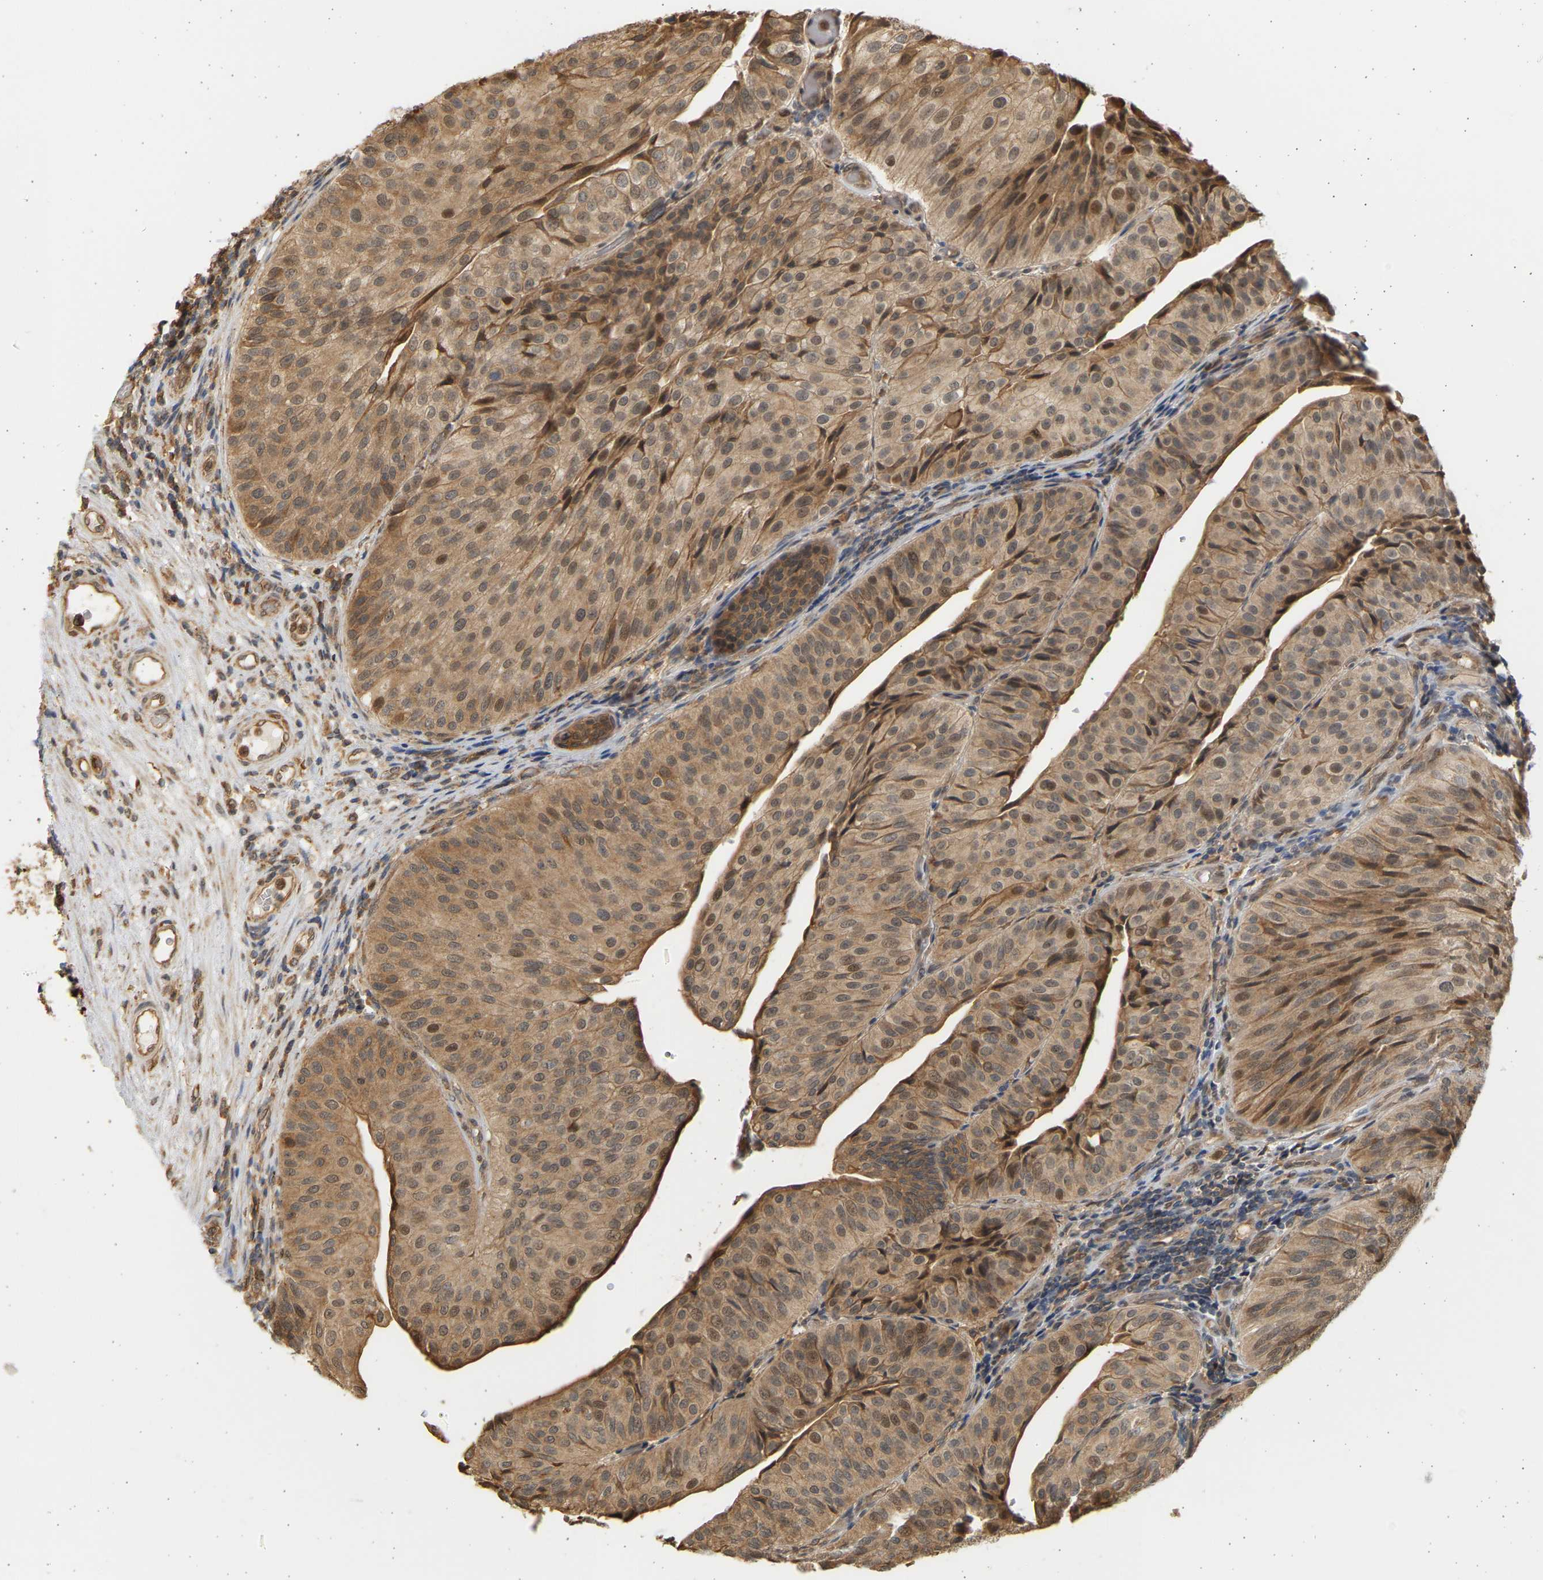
{"staining": {"intensity": "moderate", "quantity": ">75%", "location": "cytoplasmic/membranous,nuclear"}, "tissue": "urothelial cancer", "cell_type": "Tumor cells", "image_type": "cancer", "snomed": [{"axis": "morphology", "description": "Urothelial carcinoma, Low grade"}, {"axis": "topography", "description": "Urinary bladder"}], "caption": "Protein analysis of urothelial cancer tissue shows moderate cytoplasmic/membranous and nuclear expression in approximately >75% of tumor cells.", "gene": "B4GALT6", "patient": {"sex": "male", "age": 67}}